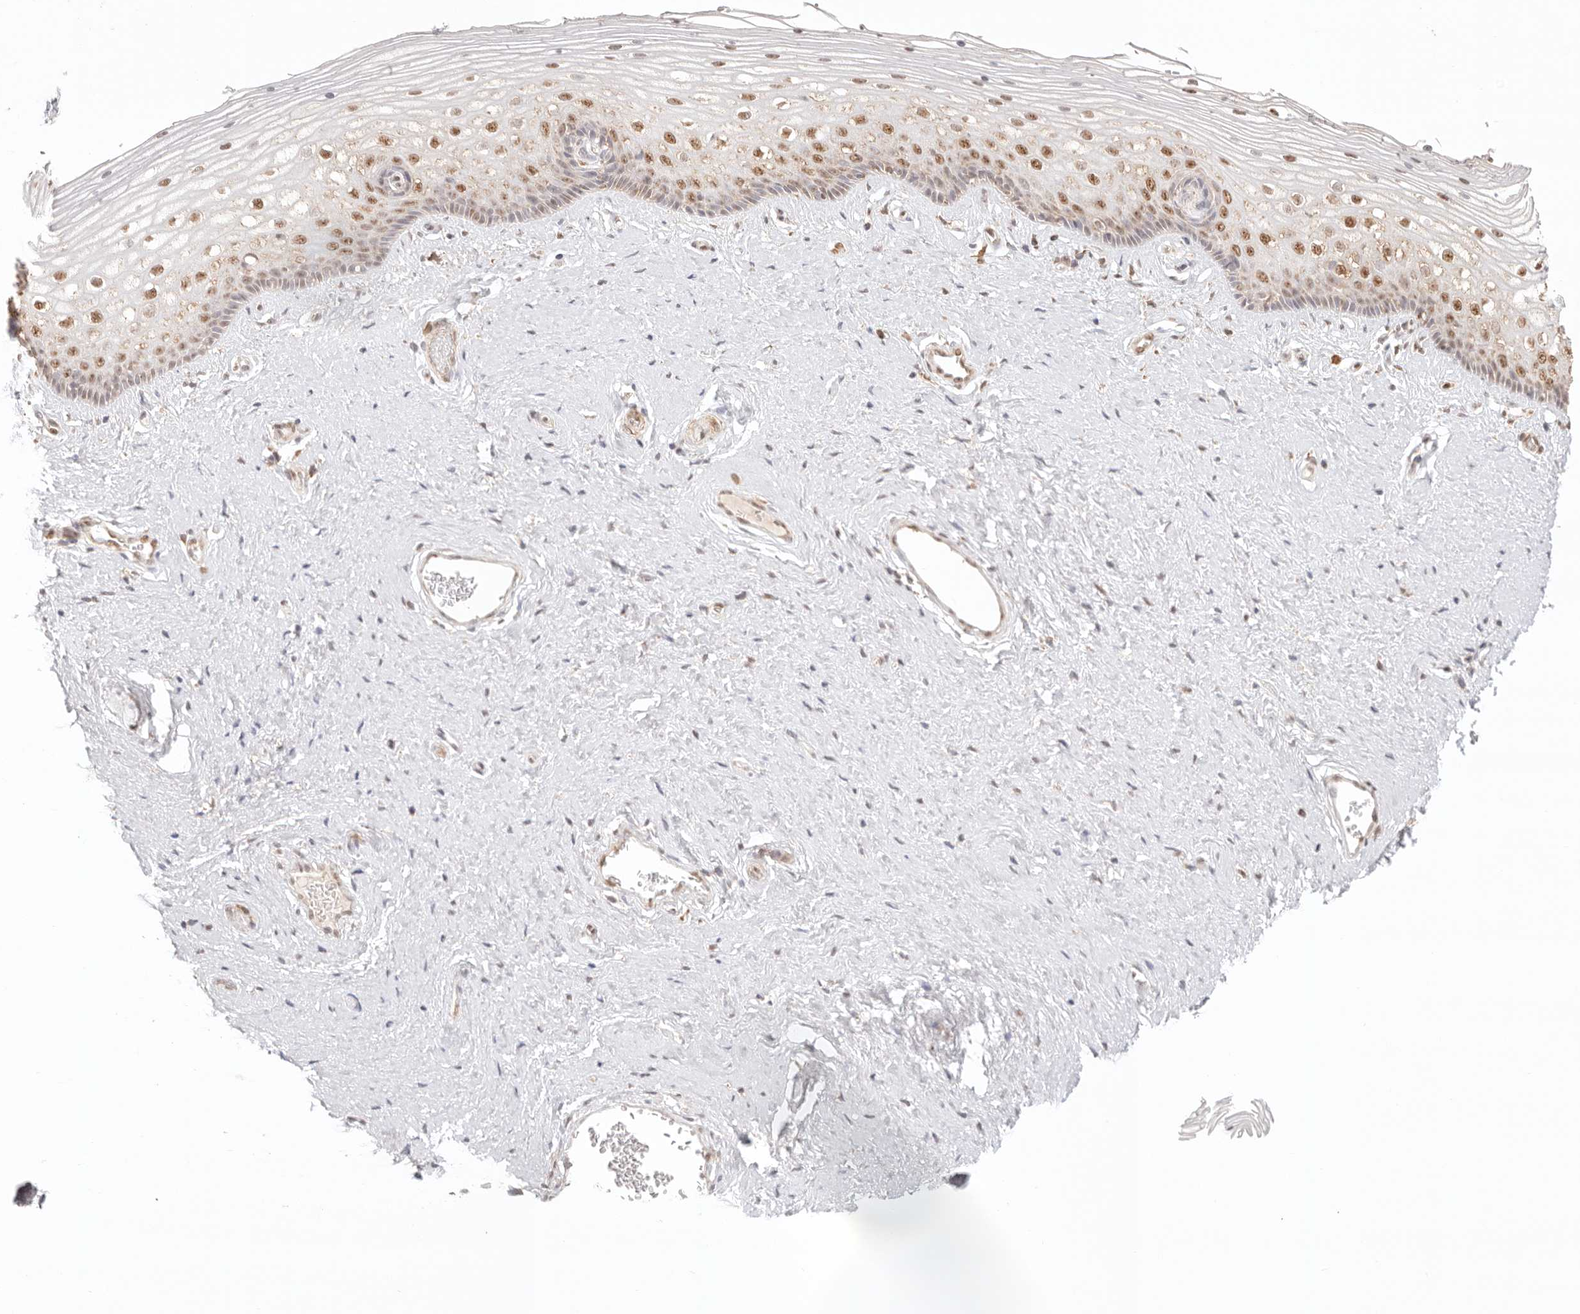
{"staining": {"intensity": "moderate", "quantity": "25%-75%", "location": "nuclear"}, "tissue": "vagina", "cell_type": "Squamous epithelial cells", "image_type": "normal", "snomed": [{"axis": "morphology", "description": "Normal tissue, NOS"}, {"axis": "topography", "description": "Vagina"}], "caption": "Protein expression analysis of unremarkable human vagina reveals moderate nuclear staining in about 25%-75% of squamous epithelial cells. The protein is shown in brown color, while the nuclei are stained blue.", "gene": "IL1R2", "patient": {"sex": "female", "age": 46}}